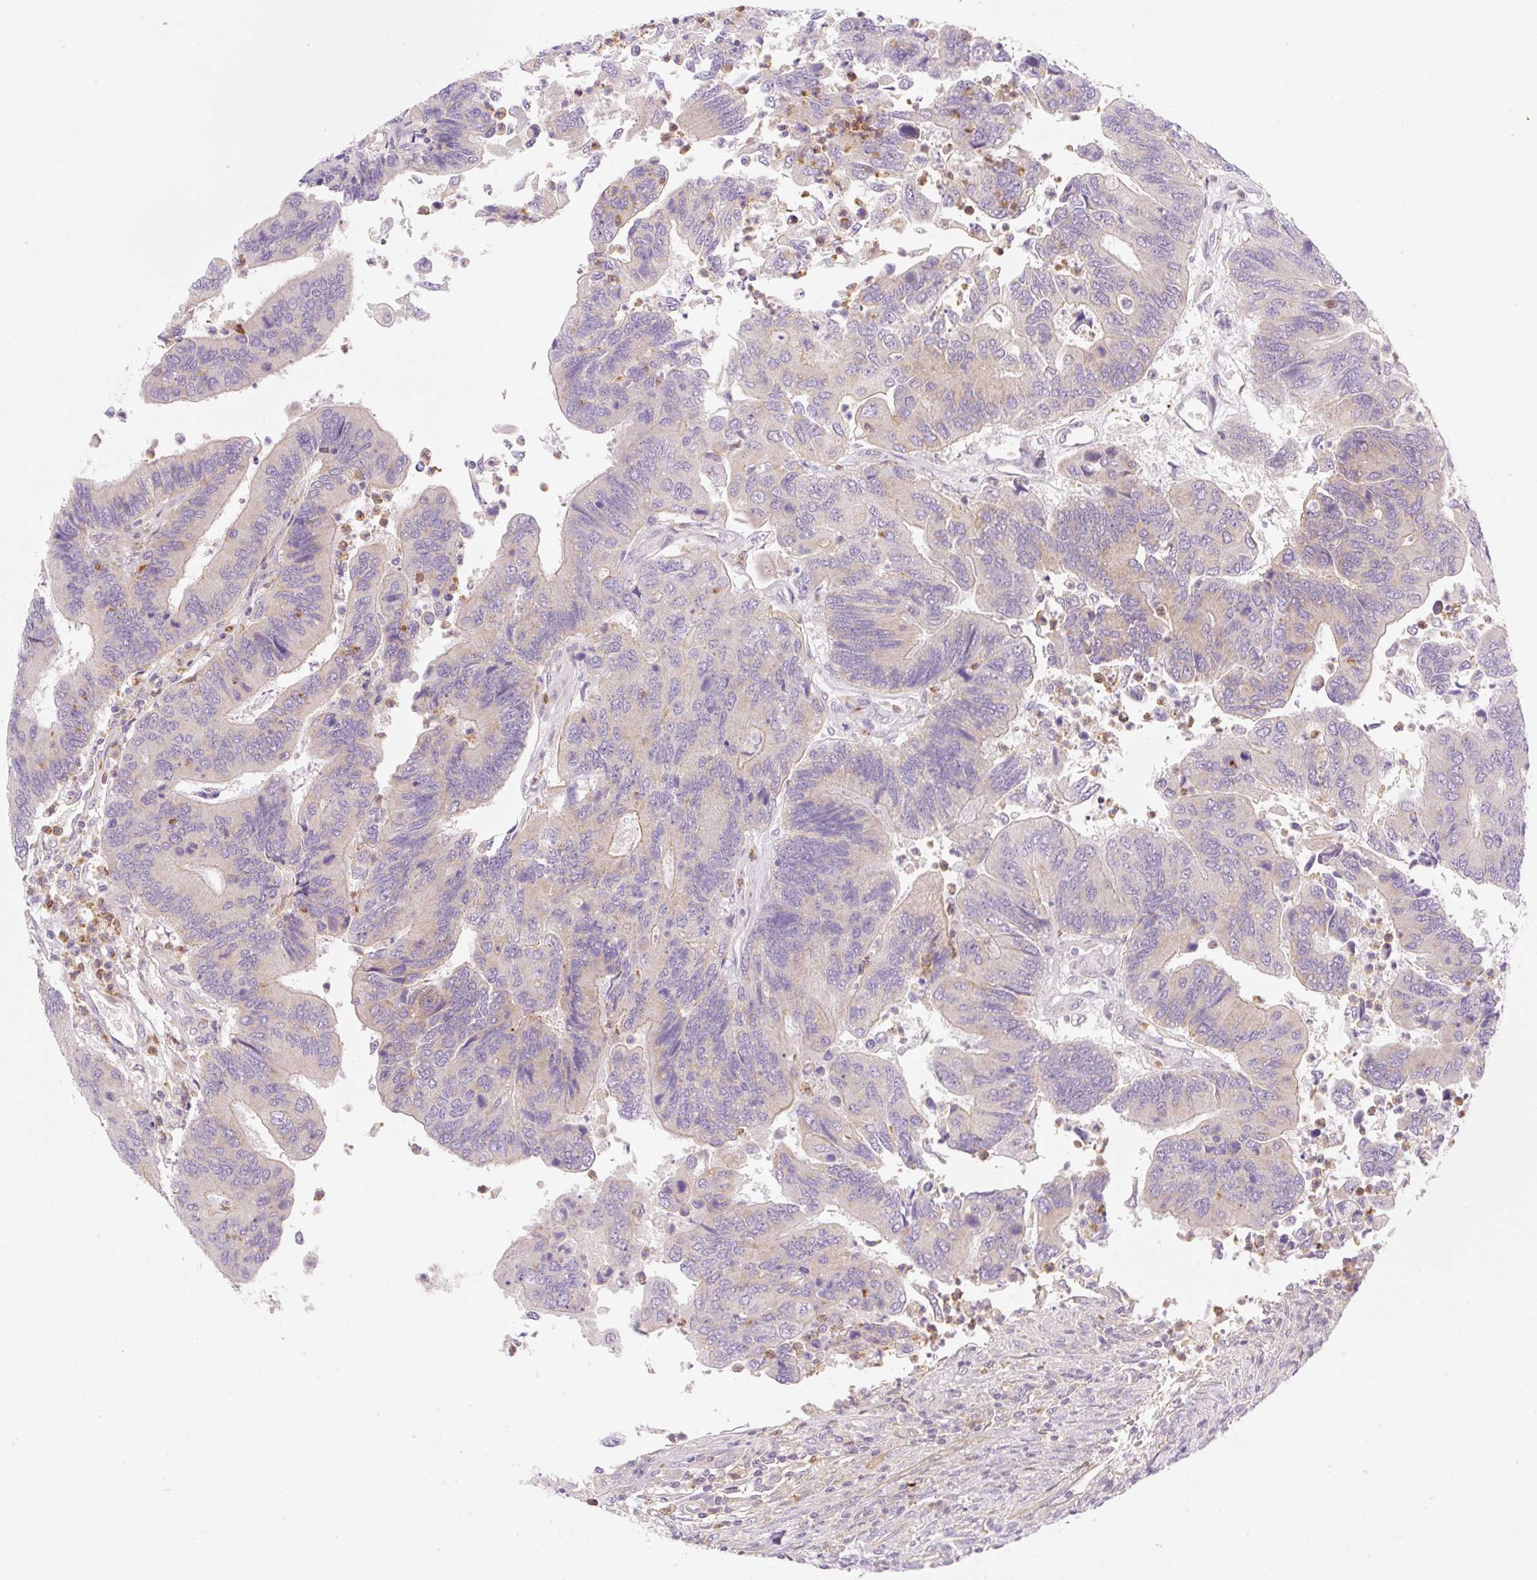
{"staining": {"intensity": "negative", "quantity": "none", "location": "none"}, "tissue": "colorectal cancer", "cell_type": "Tumor cells", "image_type": "cancer", "snomed": [{"axis": "morphology", "description": "Adenocarcinoma, NOS"}, {"axis": "topography", "description": "Colon"}], "caption": "An image of colorectal cancer (adenocarcinoma) stained for a protein shows no brown staining in tumor cells.", "gene": "OMA1", "patient": {"sex": "female", "age": 67}}